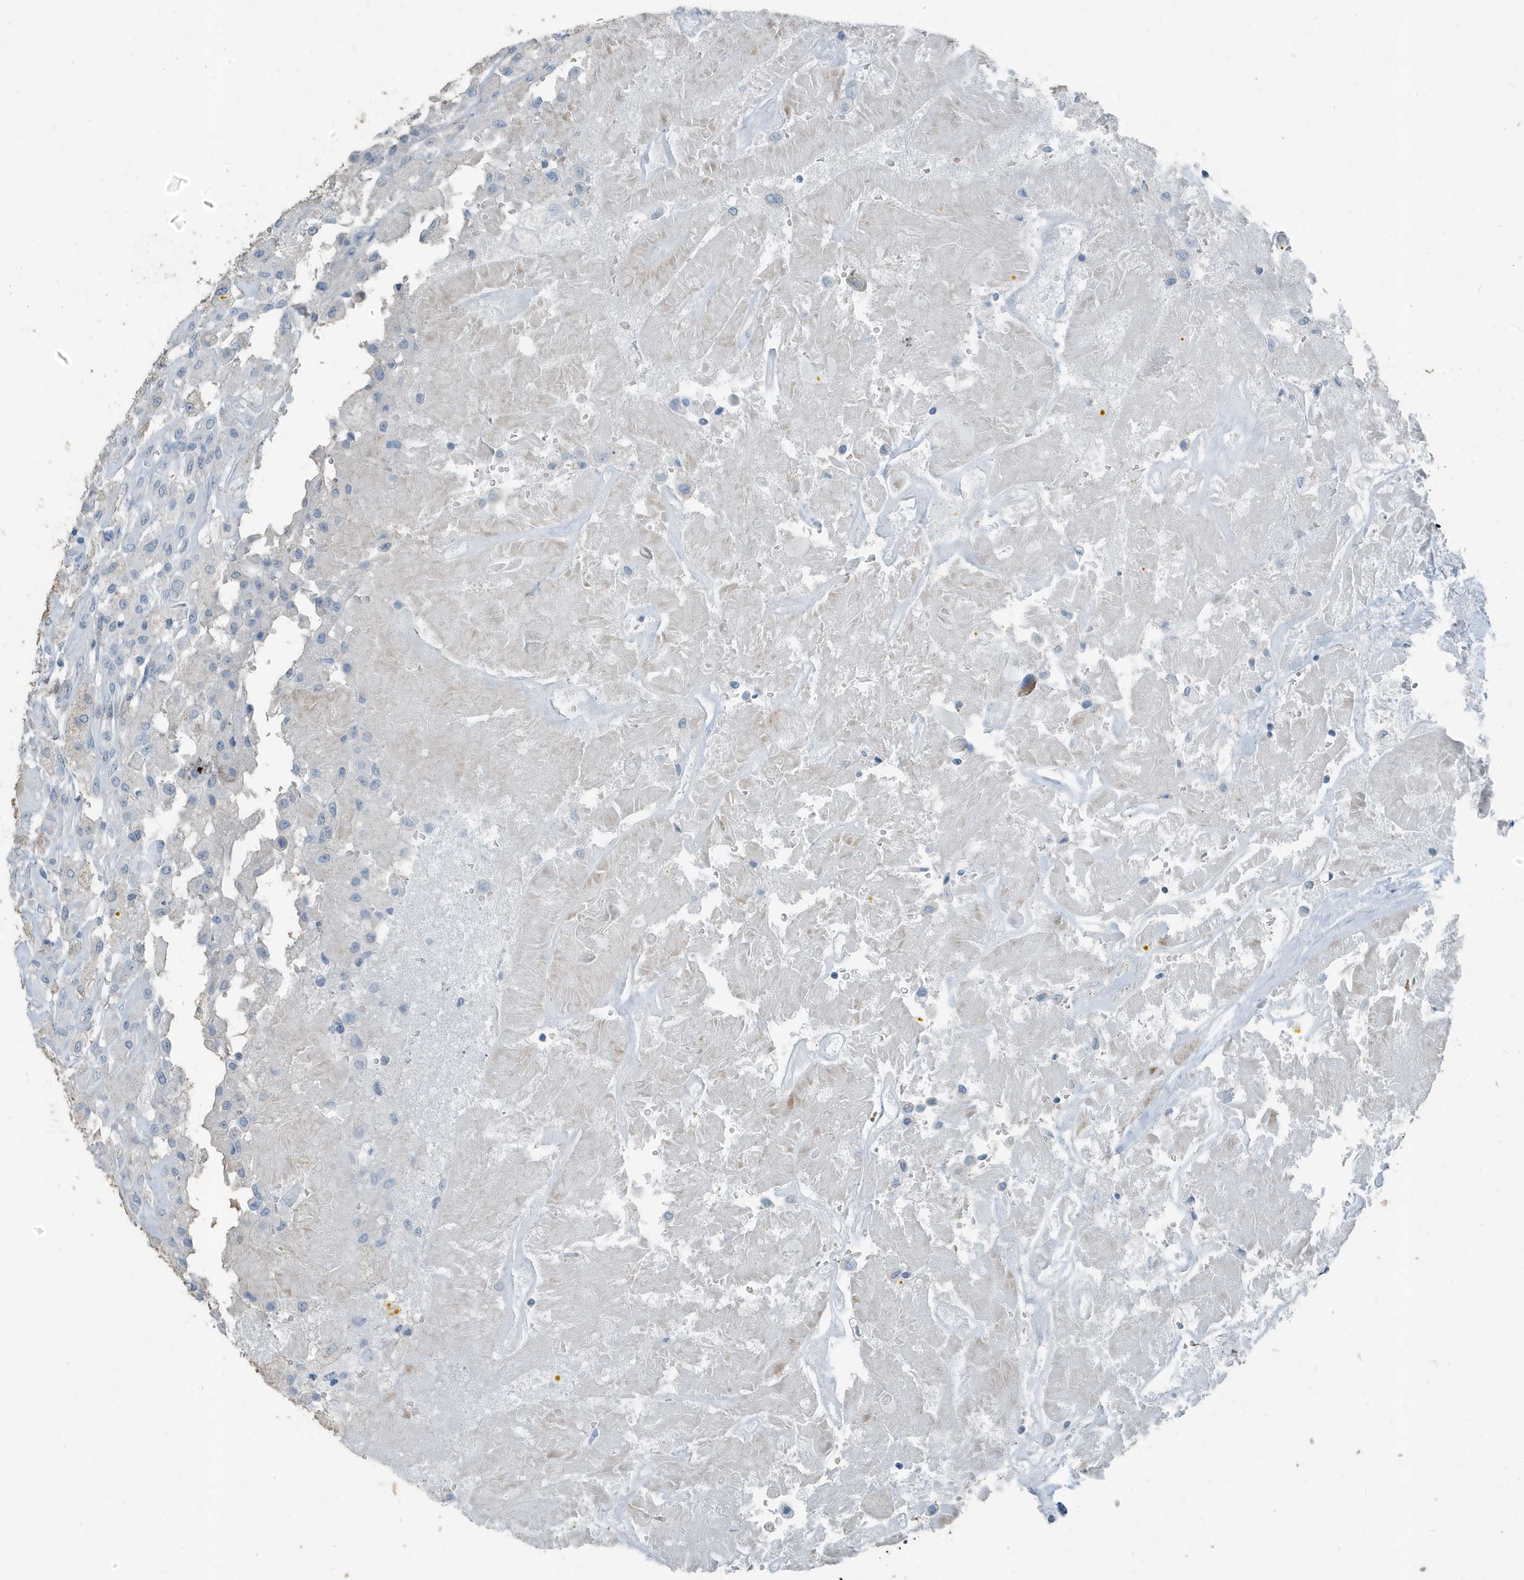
{"staining": {"intensity": "moderate", "quantity": "25%-75%", "location": "cytoplasmic/membranous"}, "tissue": "thyroid cancer", "cell_type": "Tumor cells", "image_type": "cancer", "snomed": [{"axis": "morphology", "description": "Papillary adenocarcinoma, NOS"}, {"axis": "topography", "description": "Thyroid gland"}], "caption": "The immunohistochemical stain shows moderate cytoplasmic/membranous expression in tumor cells of thyroid cancer tissue.", "gene": "FAM162A", "patient": {"sex": "female", "age": 59}}